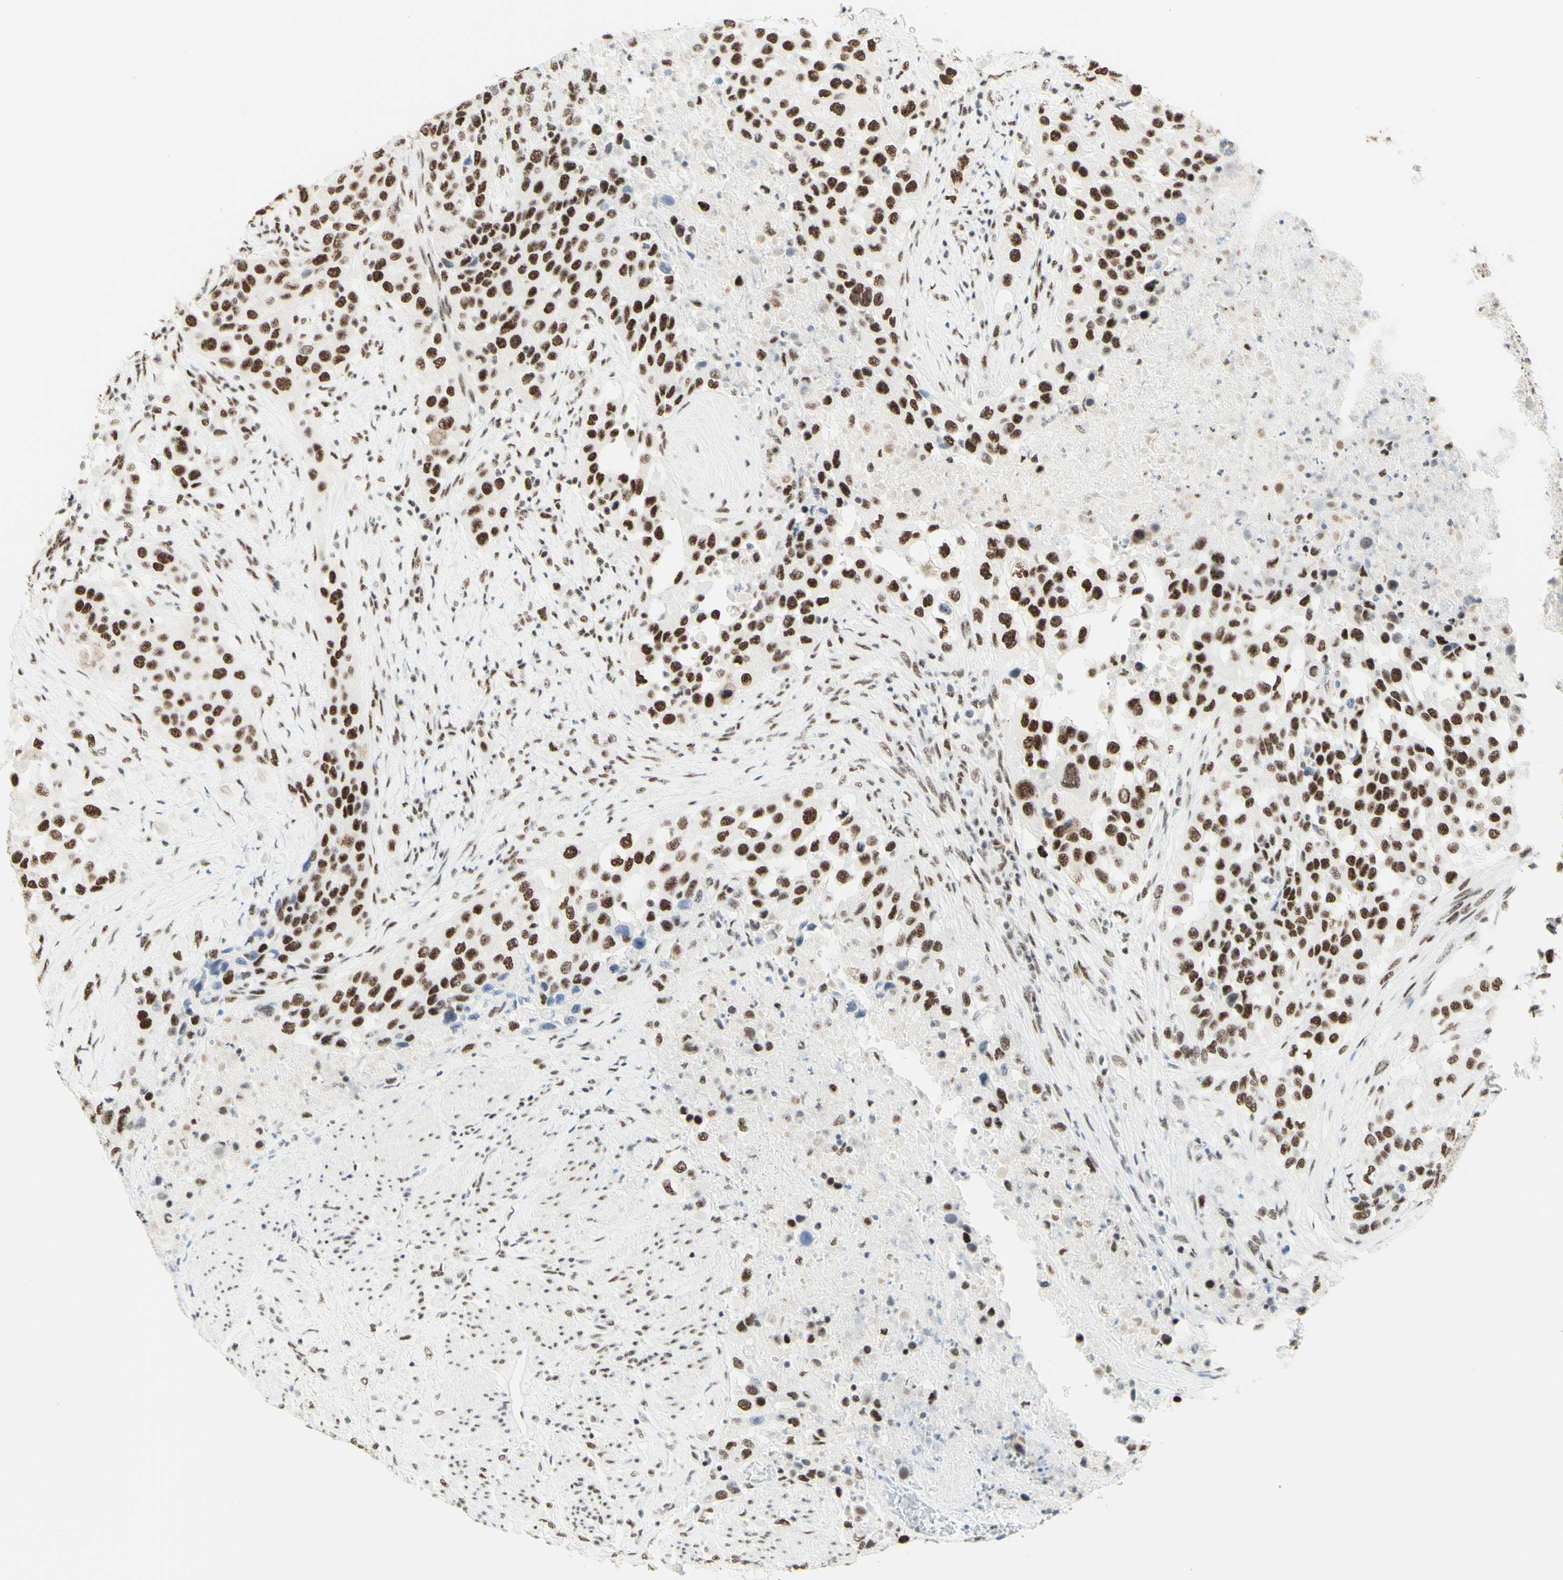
{"staining": {"intensity": "strong", "quantity": ">75%", "location": "nuclear"}, "tissue": "urothelial cancer", "cell_type": "Tumor cells", "image_type": "cancer", "snomed": [{"axis": "morphology", "description": "Urothelial carcinoma, High grade"}, {"axis": "topography", "description": "Urinary bladder"}], "caption": "Immunohistochemistry (IHC) photomicrograph of neoplastic tissue: urothelial cancer stained using IHC shows high levels of strong protein expression localized specifically in the nuclear of tumor cells, appearing as a nuclear brown color.", "gene": "WTAP", "patient": {"sex": "female", "age": 80}}